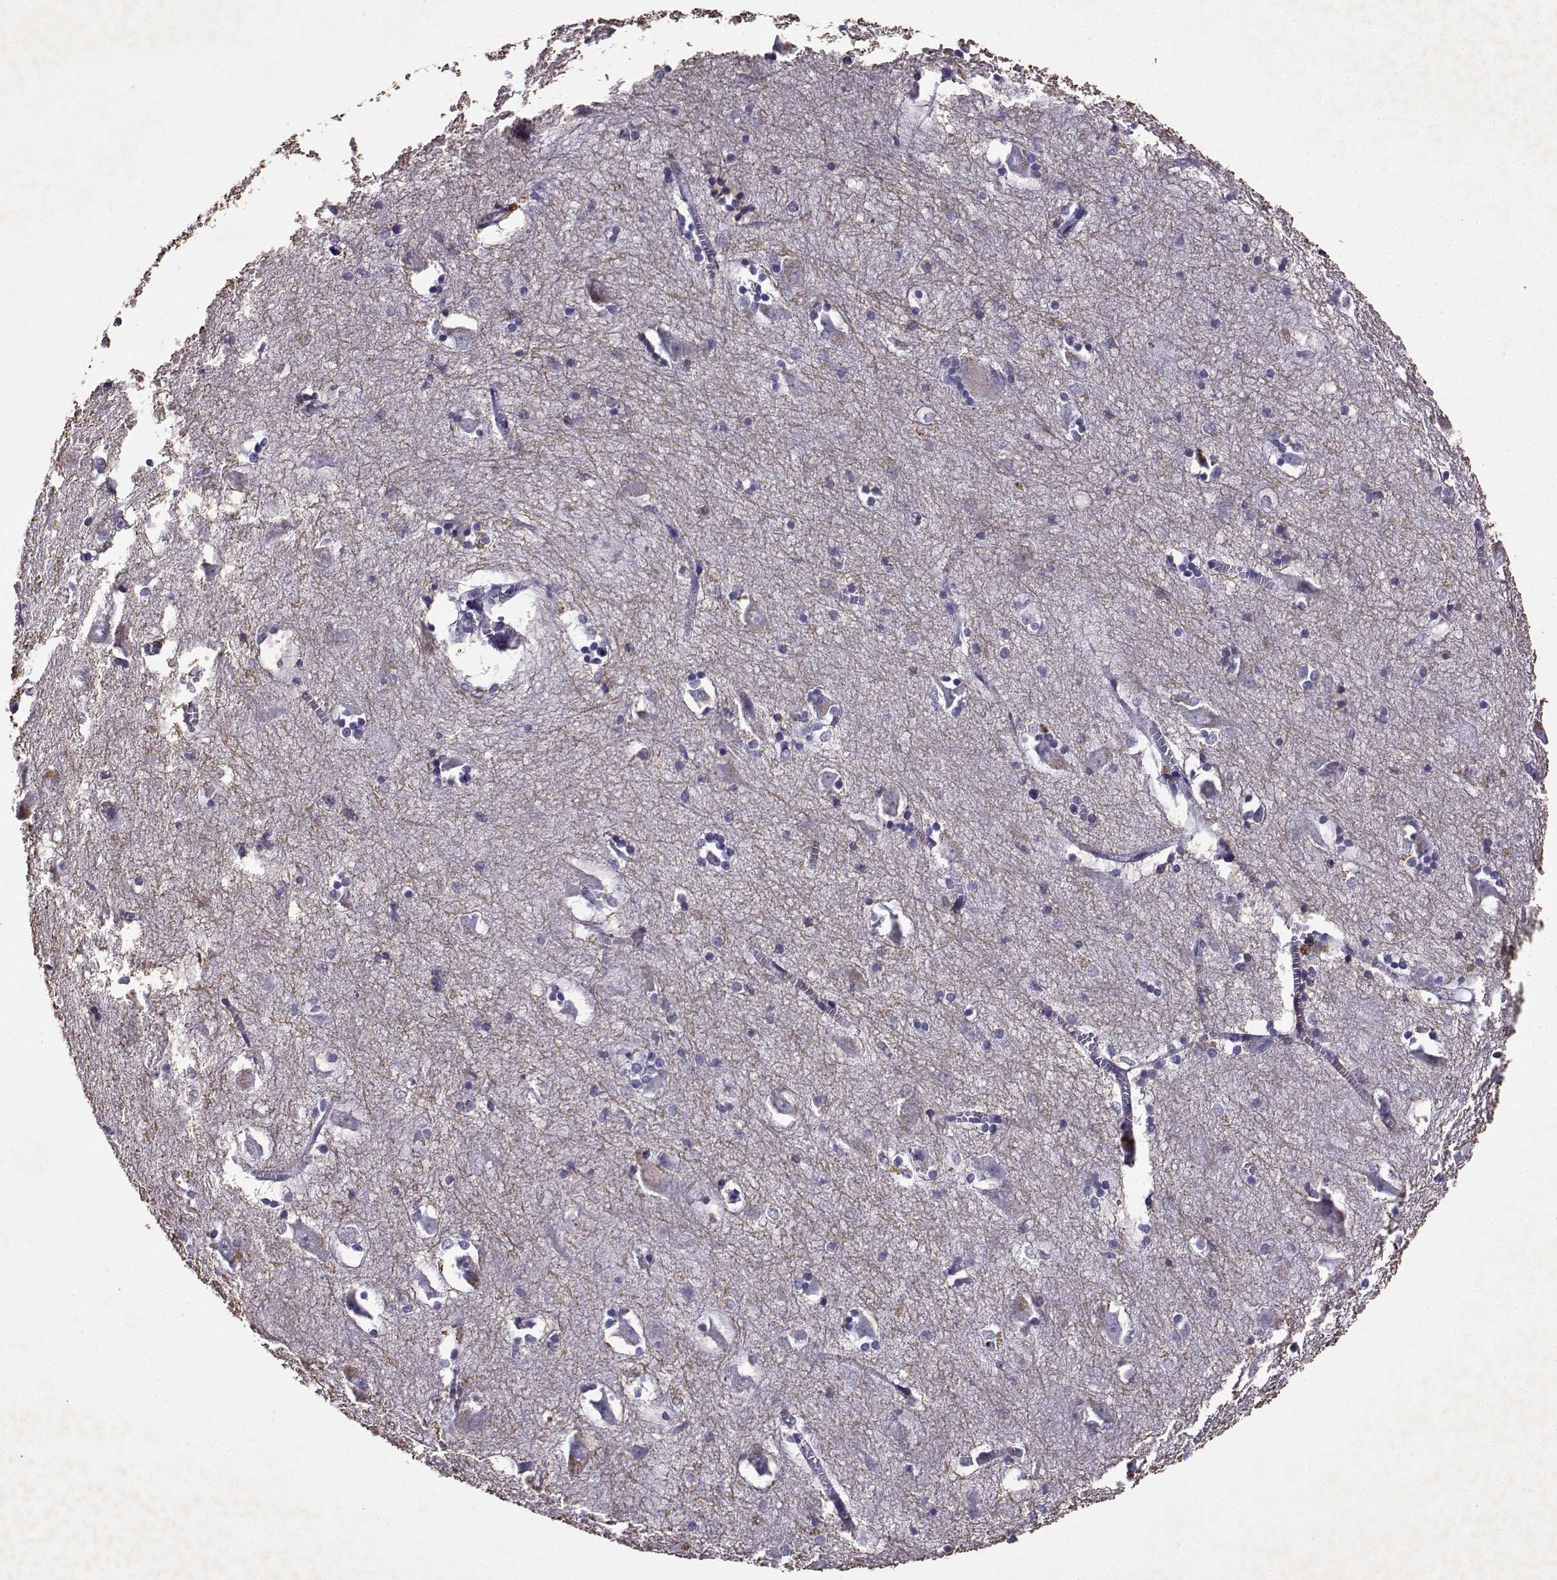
{"staining": {"intensity": "negative", "quantity": "none", "location": "none"}, "tissue": "hippocampus", "cell_type": "Glial cells", "image_type": "normal", "snomed": [{"axis": "morphology", "description": "Normal tissue, NOS"}, {"axis": "topography", "description": "Lateral ventricle wall"}, {"axis": "topography", "description": "Hippocampus"}], "caption": "Human hippocampus stained for a protein using immunohistochemistry (IHC) exhibits no expression in glial cells.", "gene": "GRIK4", "patient": {"sex": "female", "age": 63}}